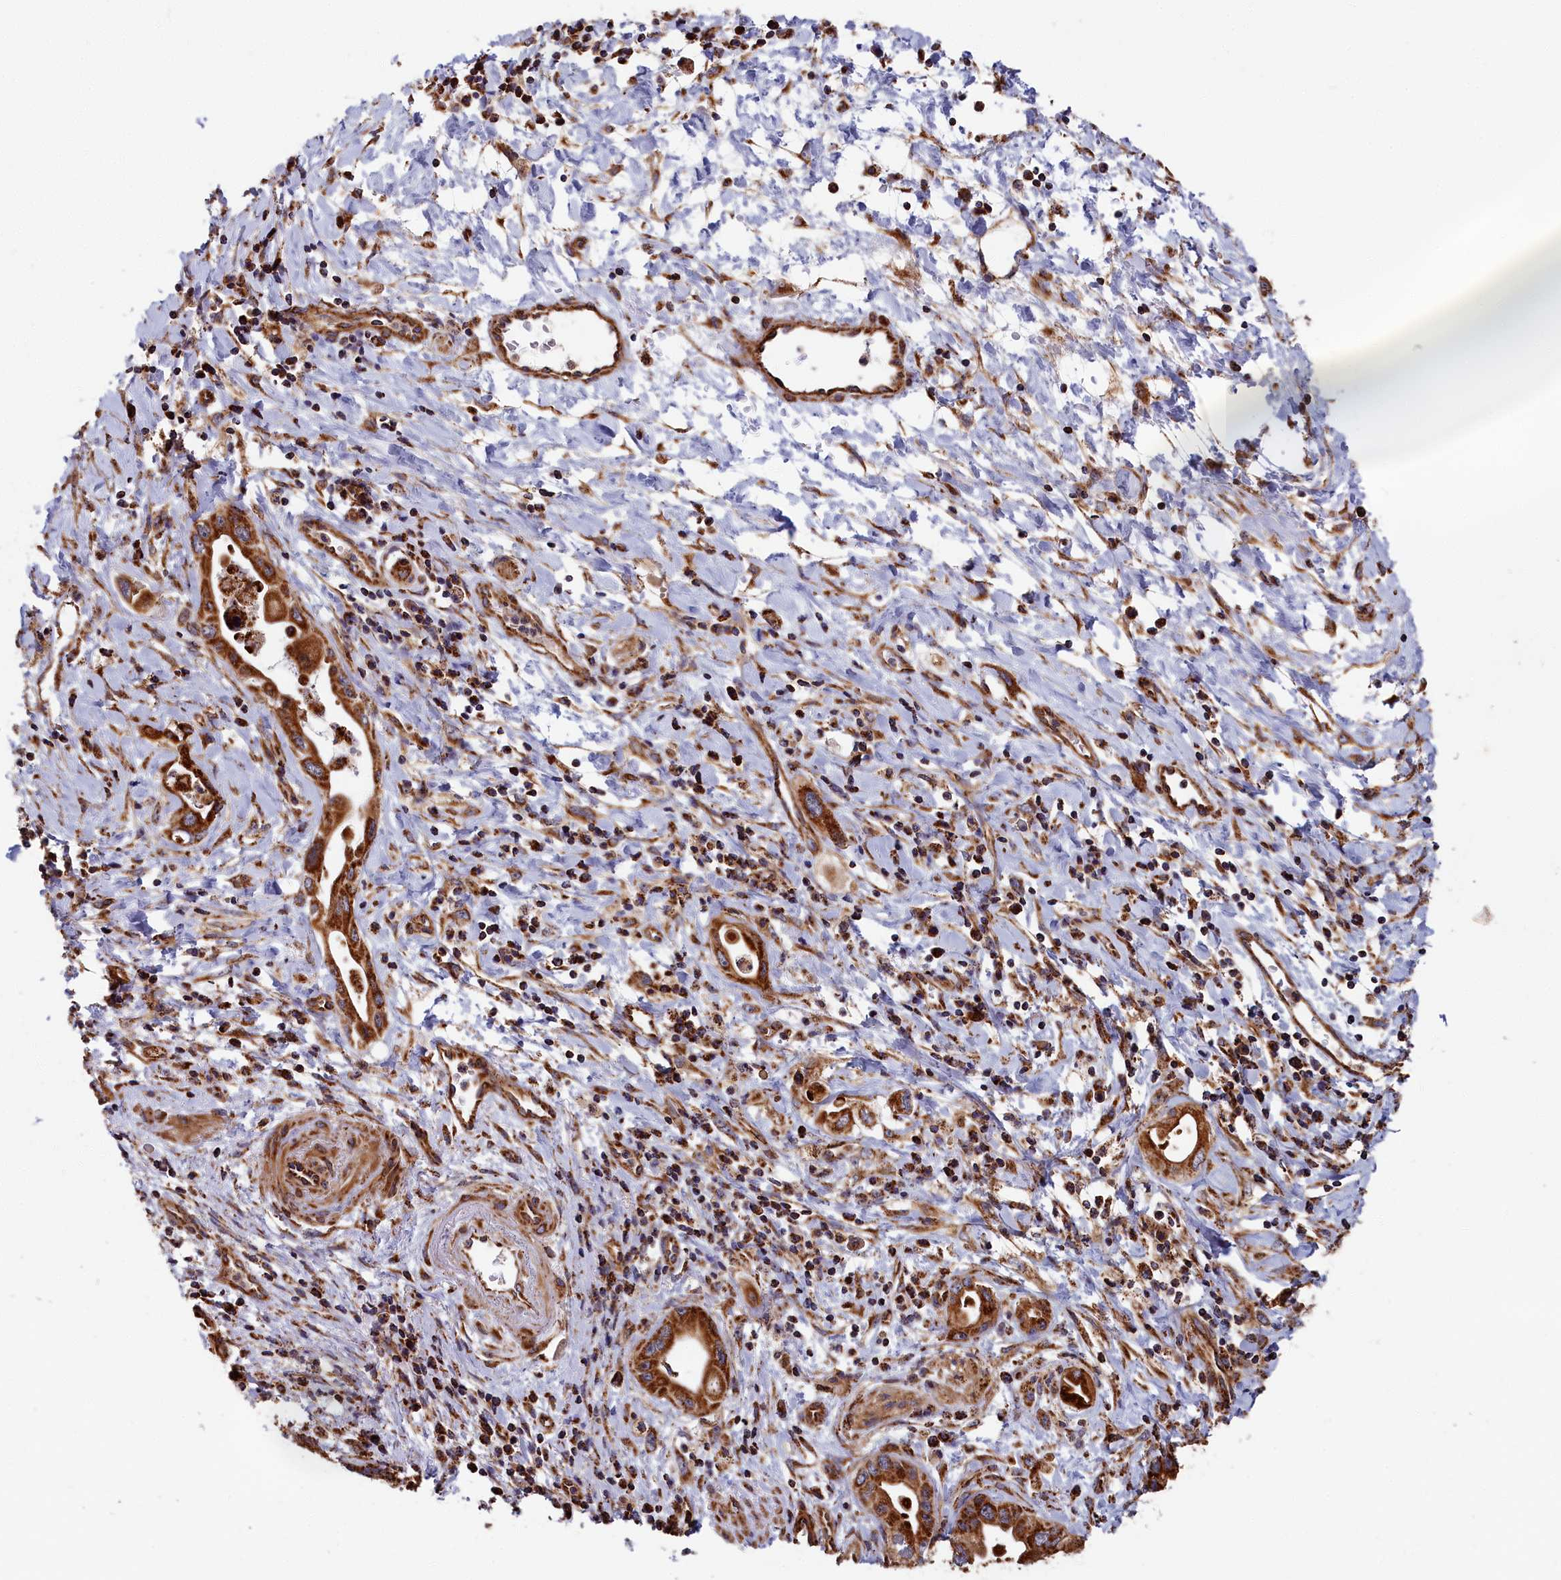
{"staining": {"intensity": "strong", "quantity": ">75%", "location": "cytoplasmic/membranous"}, "tissue": "pancreatic cancer", "cell_type": "Tumor cells", "image_type": "cancer", "snomed": [{"axis": "morphology", "description": "Adenocarcinoma, NOS"}, {"axis": "topography", "description": "Pancreas"}], "caption": "Pancreatic adenocarcinoma was stained to show a protein in brown. There is high levels of strong cytoplasmic/membranous expression in approximately >75% of tumor cells.", "gene": "MACROD1", "patient": {"sex": "female", "age": 77}}